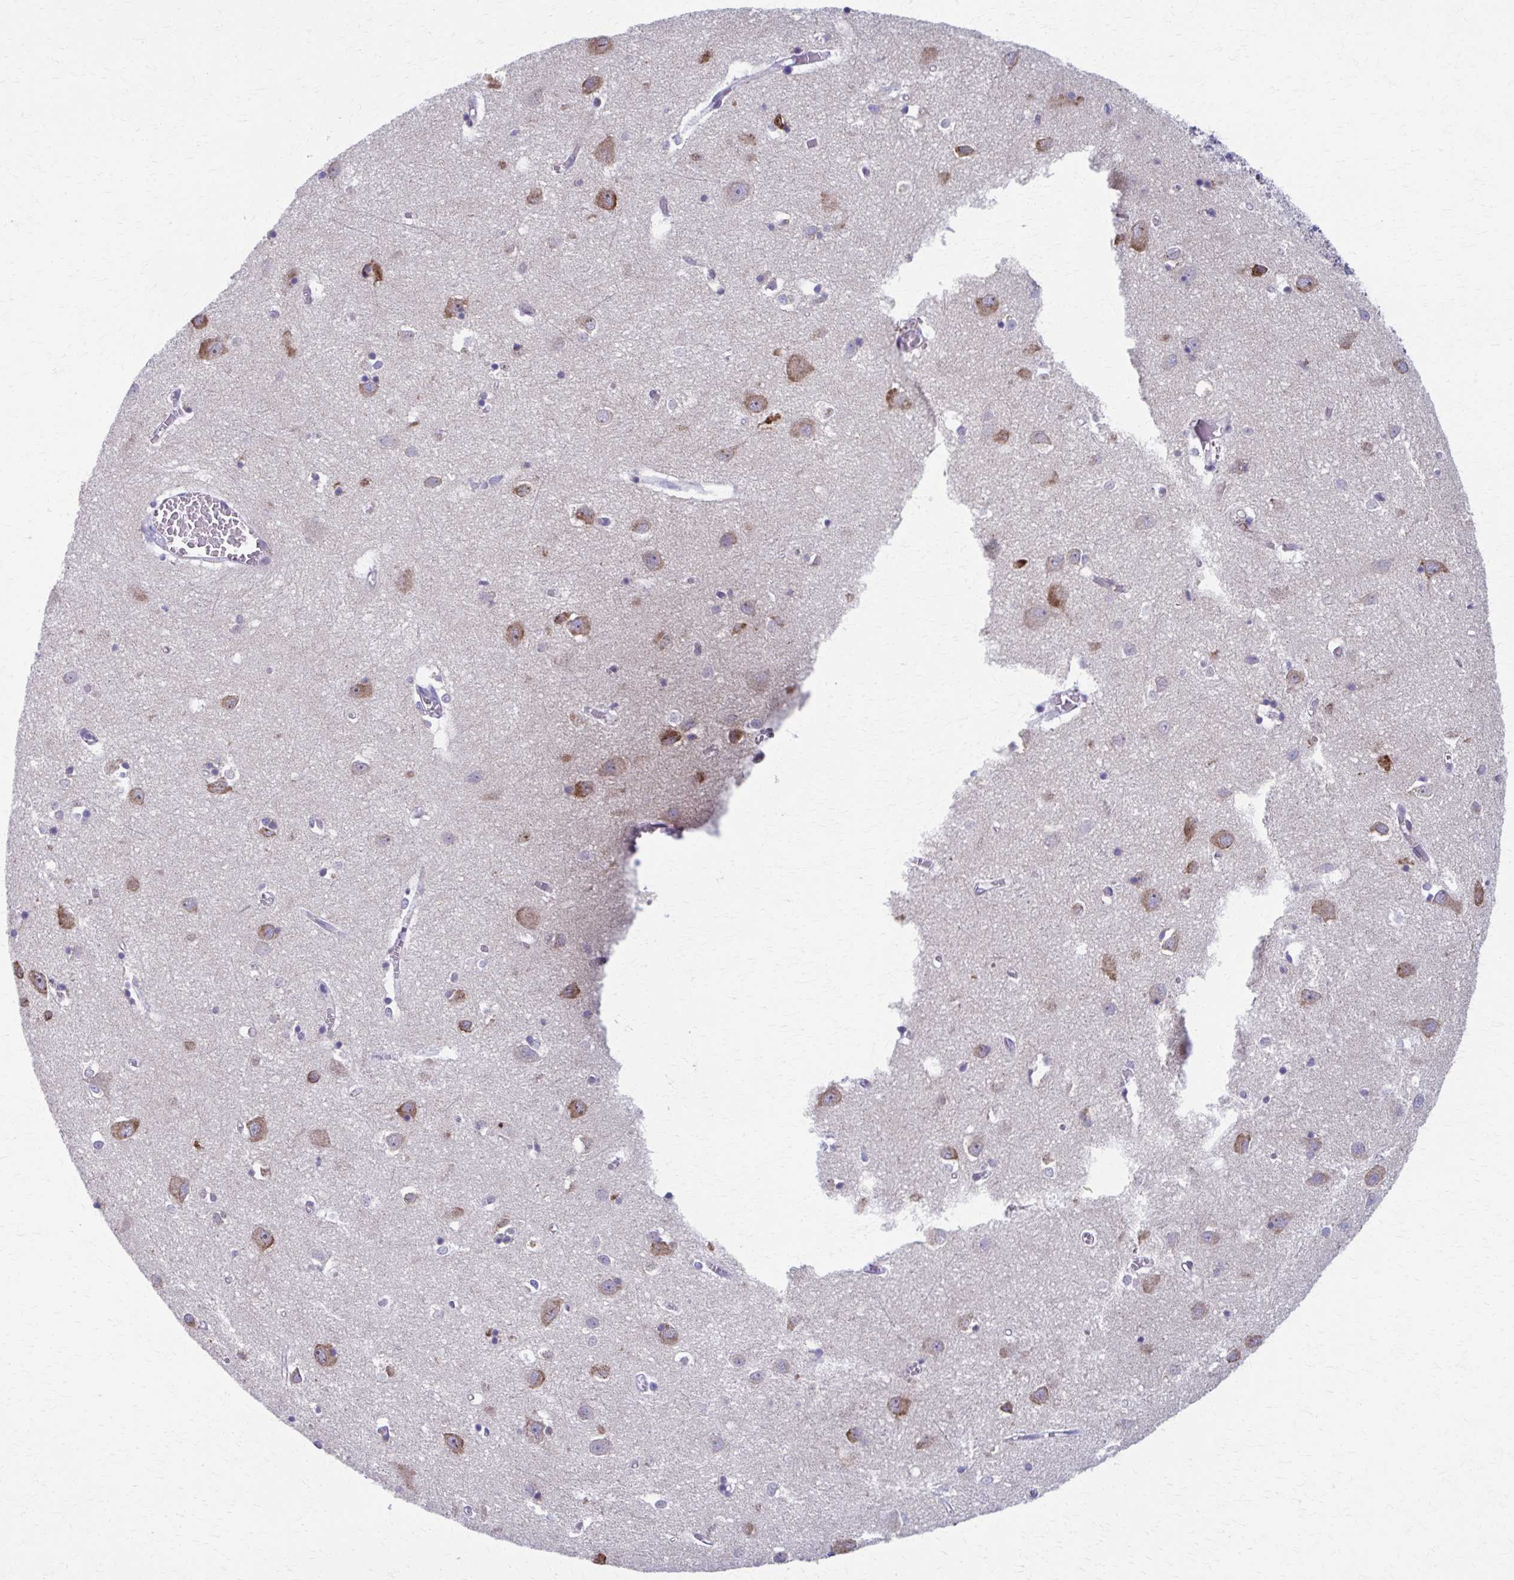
{"staining": {"intensity": "negative", "quantity": "none", "location": "none"}, "tissue": "cerebral cortex", "cell_type": "Endothelial cells", "image_type": "normal", "snomed": [{"axis": "morphology", "description": "Normal tissue, NOS"}, {"axis": "topography", "description": "Cerebral cortex"}], "caption": "DAB immunohistochemical staining of normal cerebral cortex demonstrates no significant staining in endothelial cells.", "gene": "SPATS2L", "patient": {"sex": "male", "age": 70}}